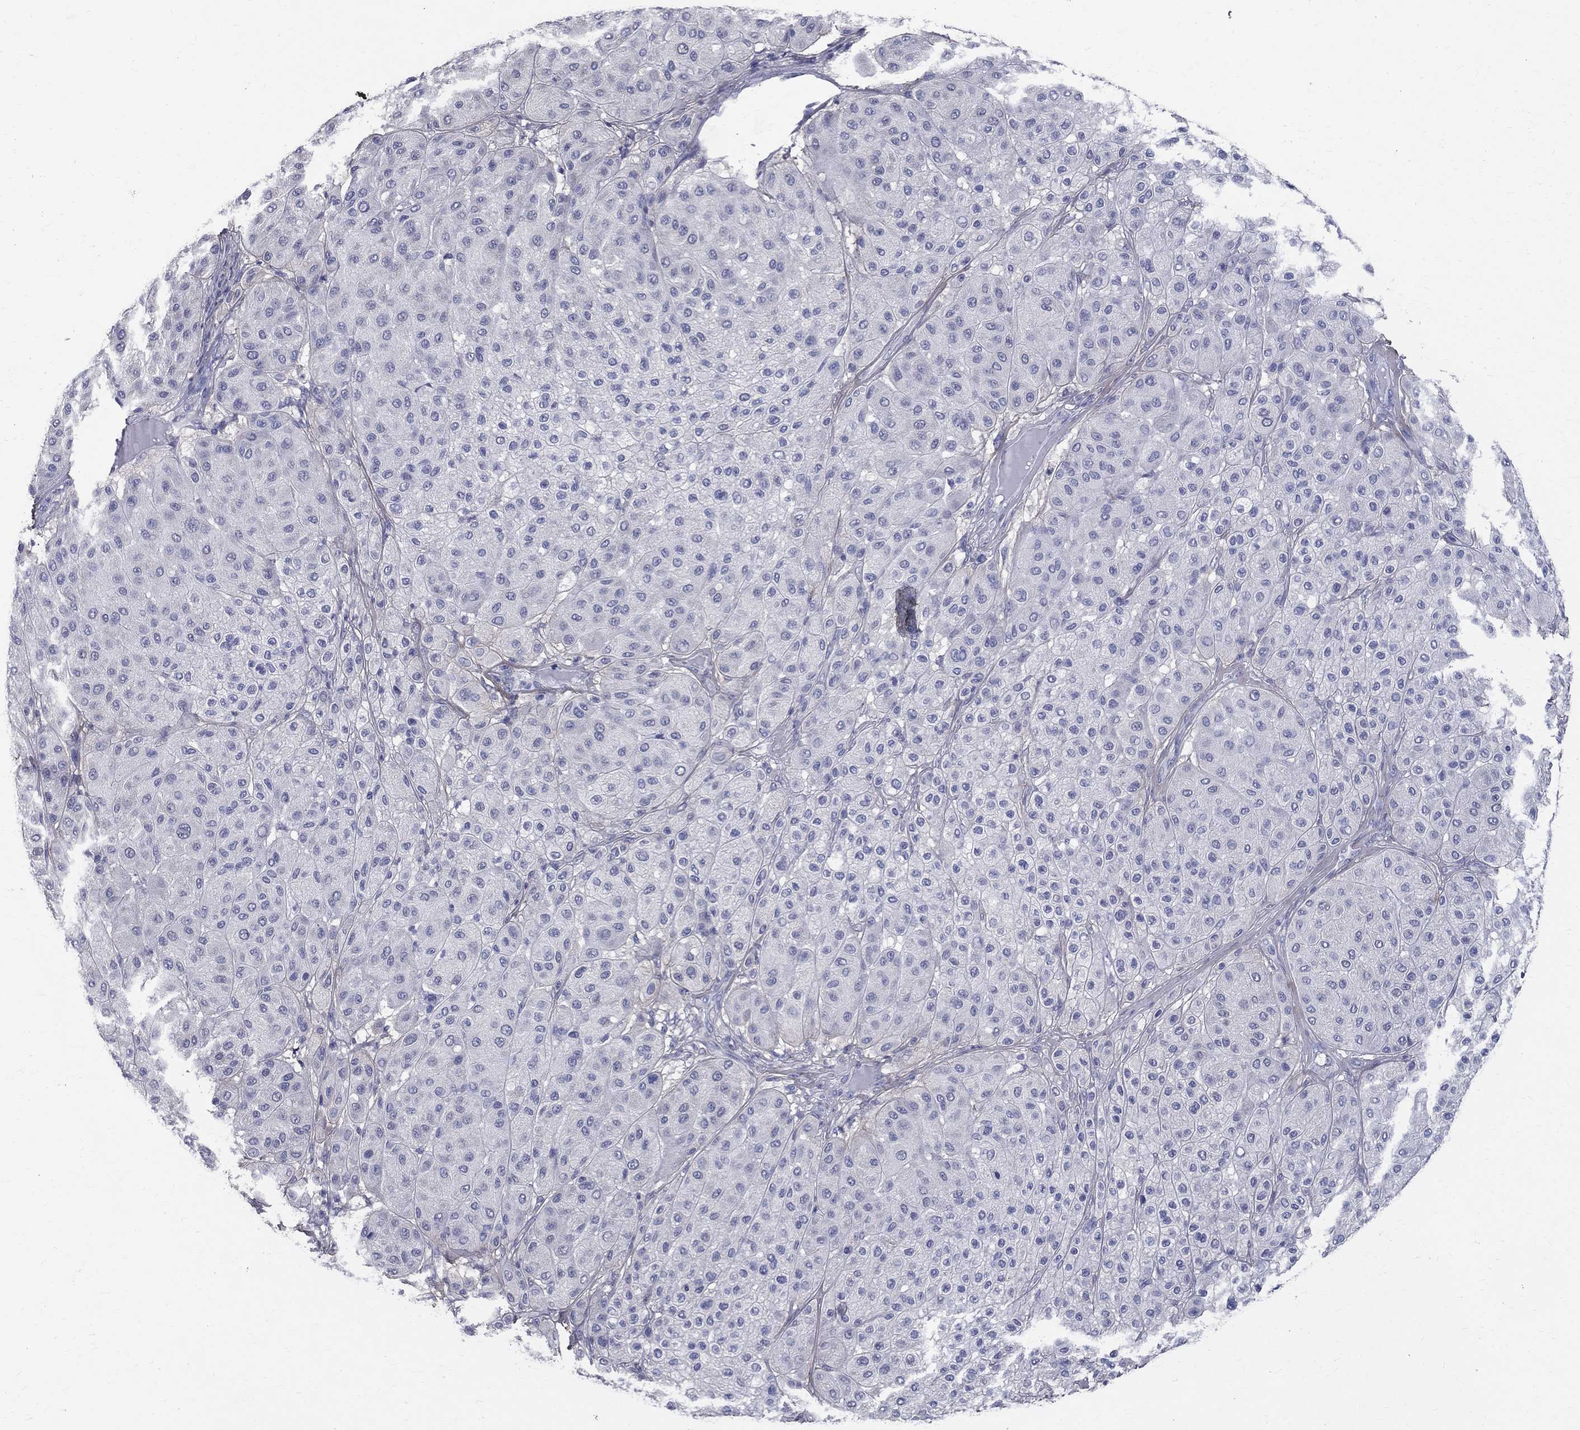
{"staining": {"intensity": "negative", "quantity": "none", "location": "none"}, "tissue": "melanoma", "cell_type": "Tumor cells", "image_type": "cancer", "snomed": [{"axis": "morphology", "description": "Malignant melanoma, Metastatic site"}, {"axis": "topography", "description": "Smooth muscle"}], "caption": "There is no significant expression in tumor cells of malignant melanoma (metastatic site).", "gene": "ANXA10", "patient": {"sex": "male", "age": 41}}